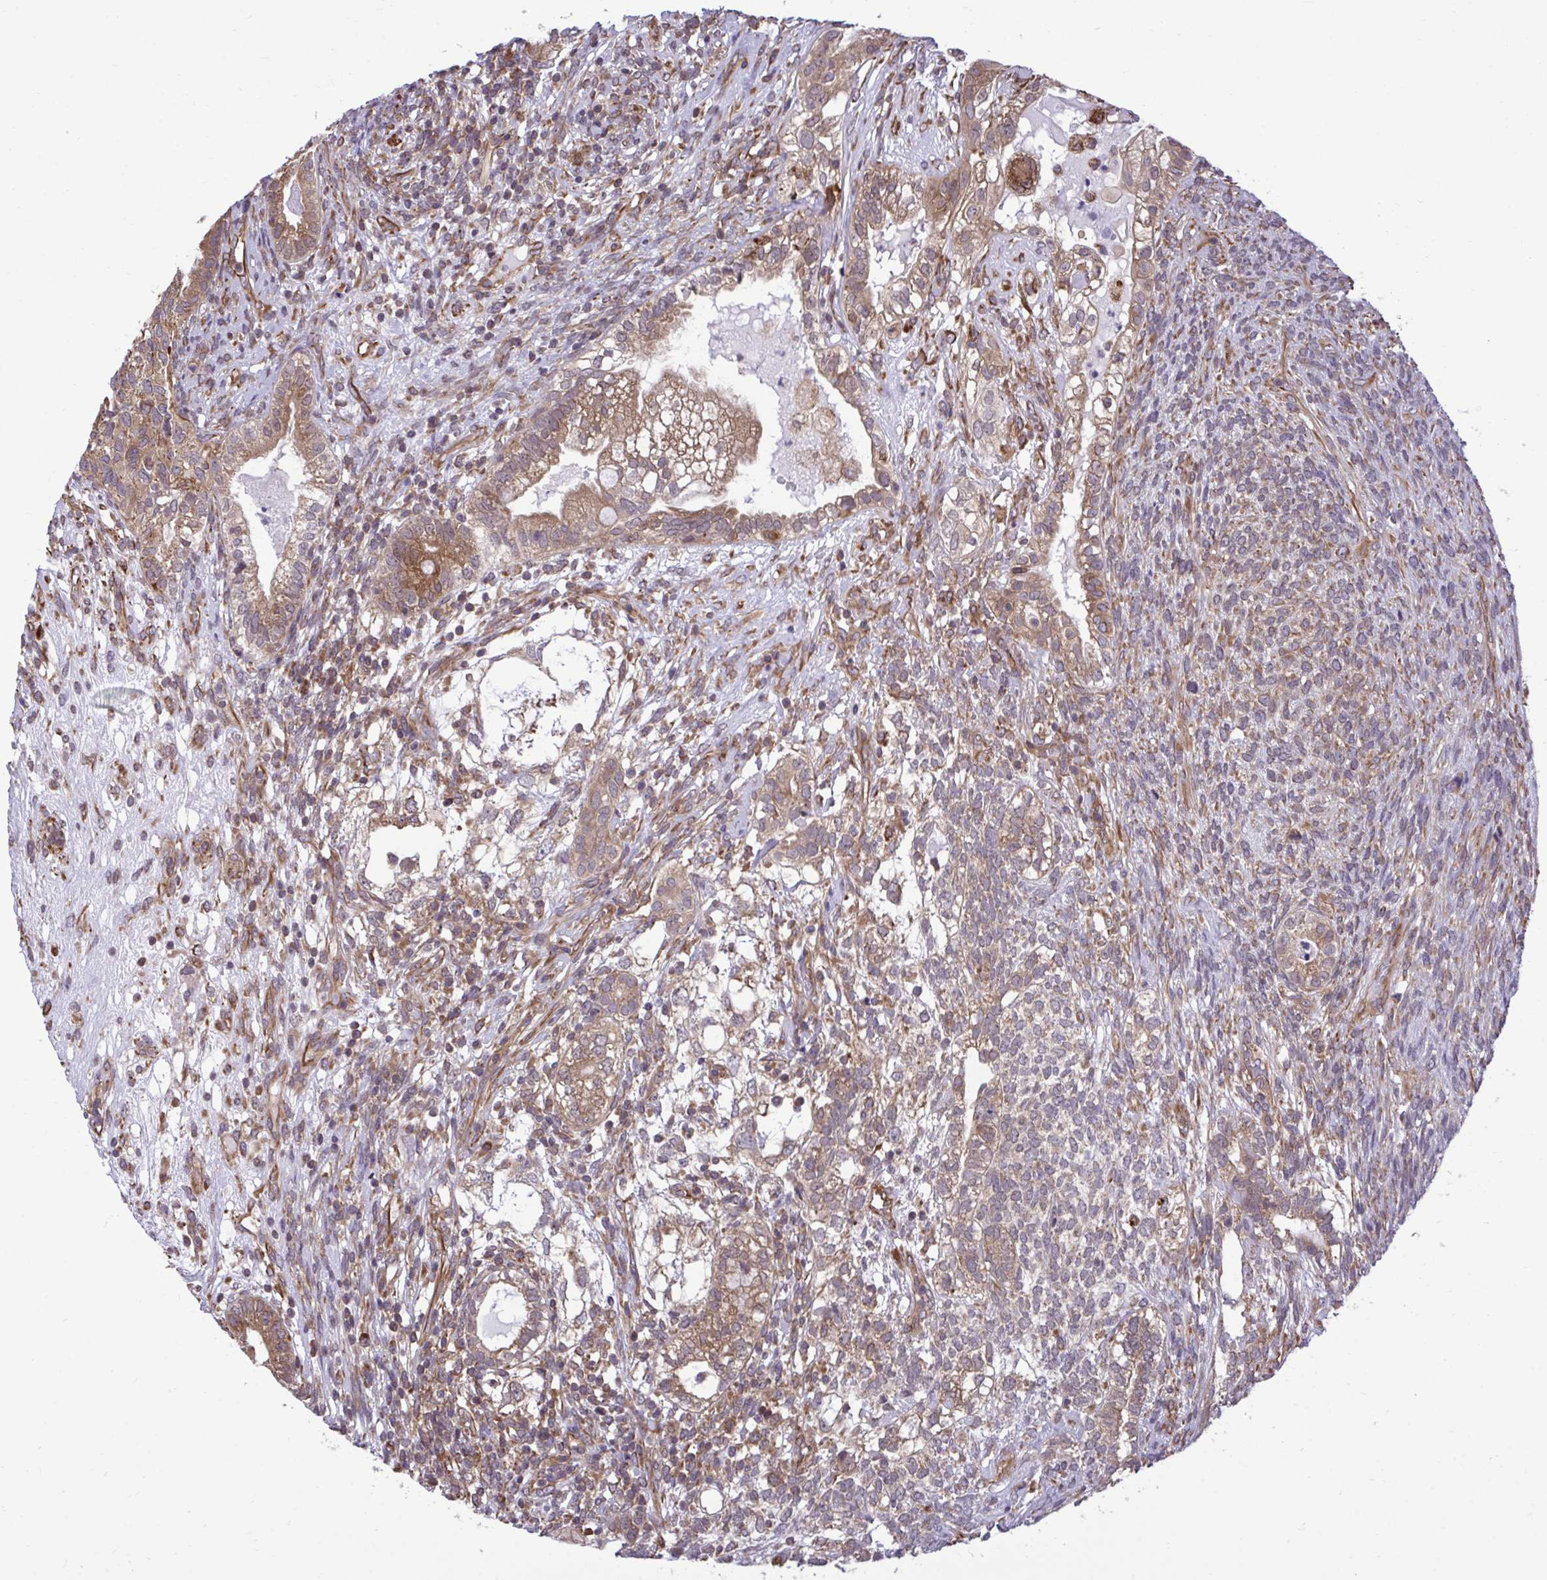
{"staining": {"intensity": "moderate", "quantity": ">75%", "location": "cytoplasmic/membranous"}, "tissue": "testis cancer", "cell_type": "Tumor cells", "image_type": "cancer", "snomed": [{"axis": "morphology", "description": "Seminoma, NOS"}, {"axis": "morphology", "description": "Carcinoma, Embryonal, NOS"}, {"axis": "topography", "description": "Testis"}], "caption": "A histopathology image of human testis seminoma stained for a protein shows moderate cytoplasmic/membranous brown staining in tumor cells. (DAB = brown stain, brightfield microscopy at high magnification).", "gene": "RPS15", "patient": {"sex": "male", "age": 41}}